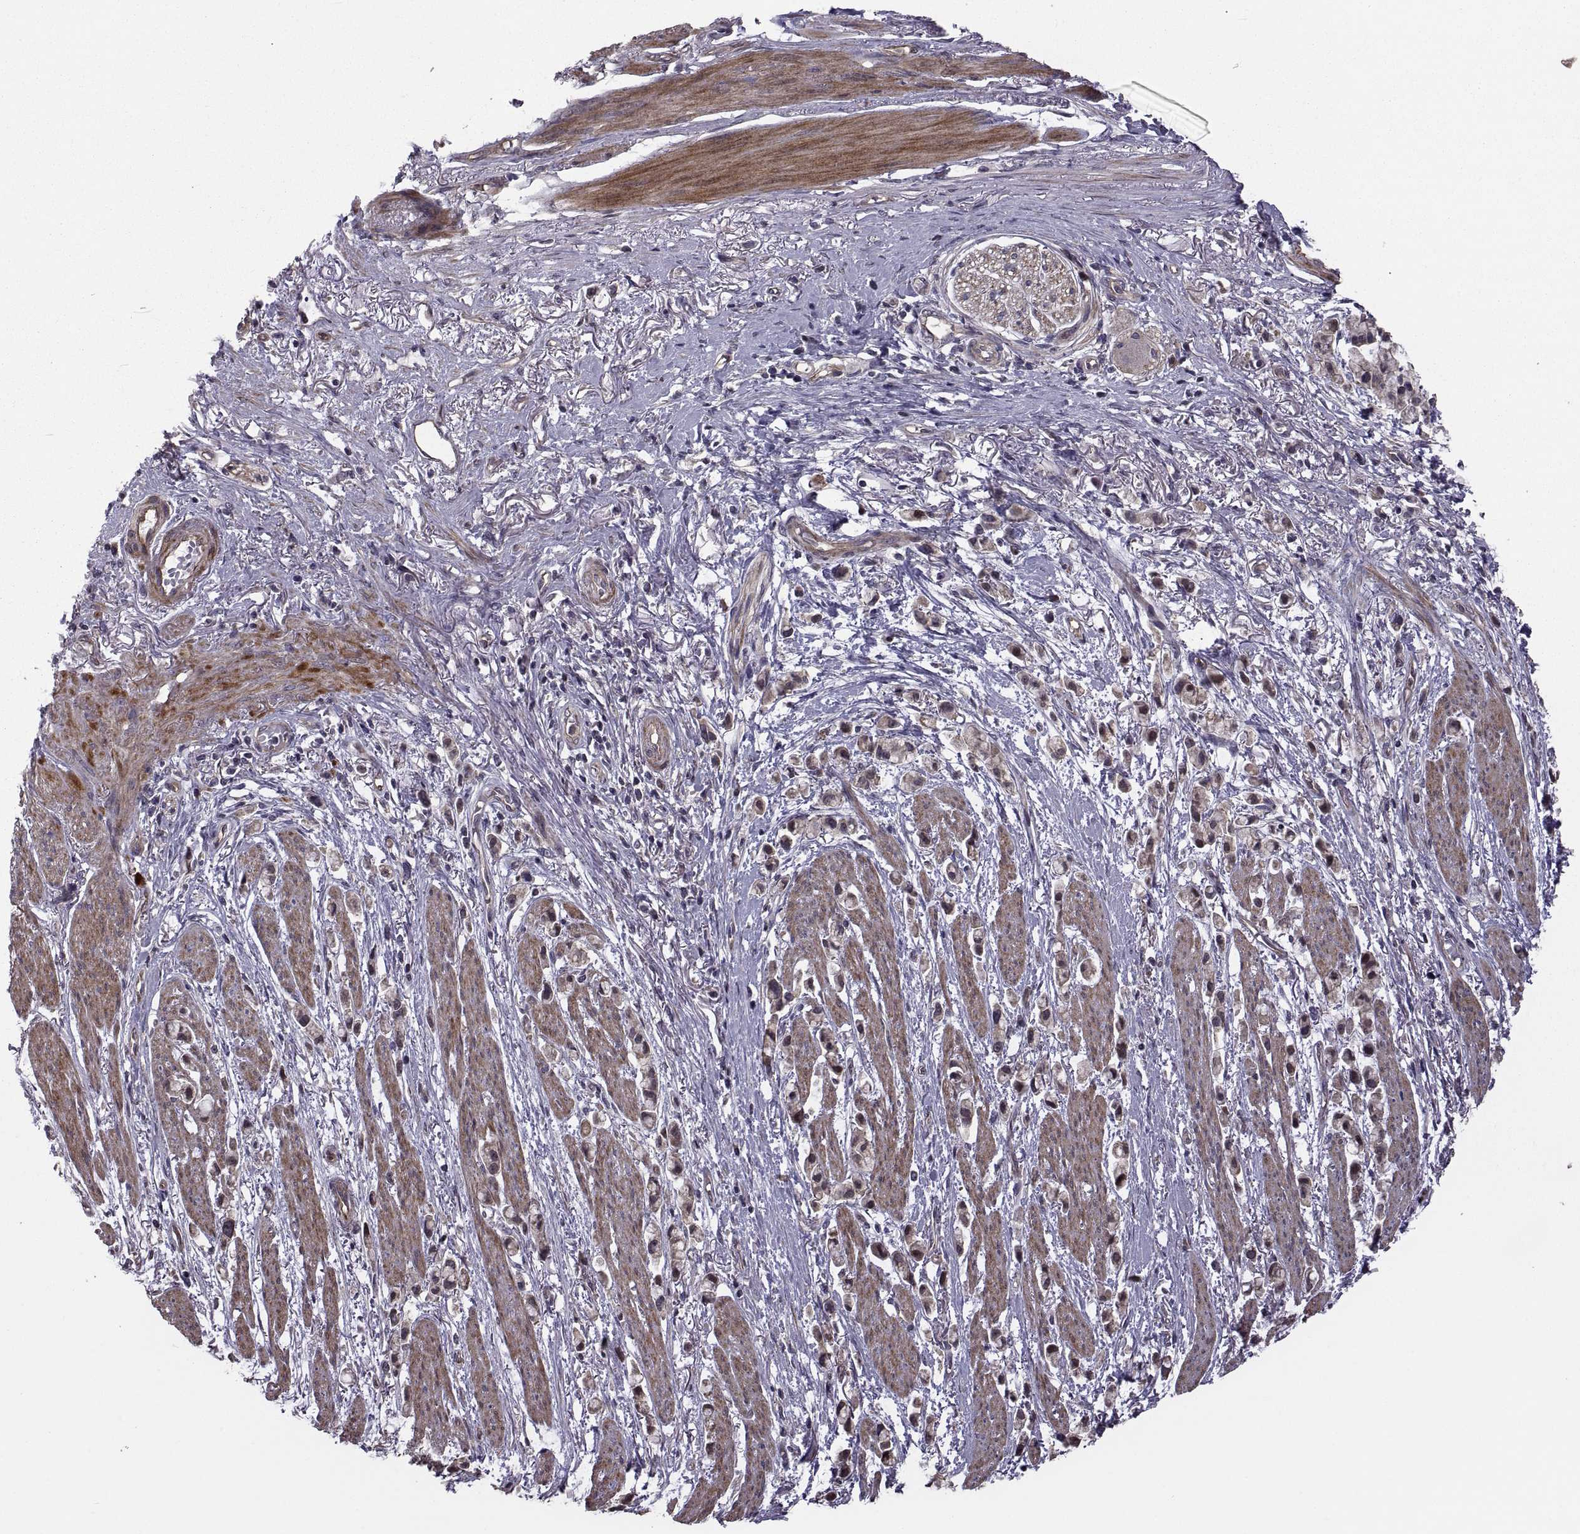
{"staining": {"intensity": "moderate", "quantity": "<25%", "location": "cytoplasmic/membranous,nuclear"}, "tissue": "stomach cancer", "cell_type": "Tumor cells", "image_type": "cancer", "snomed": [{"axis": "morphology", "description": "Adenocarcinoma, NOS"}, {"axis": "topography", "description": "Stomach"}], "caption": "High-power microscopy captured an immunohistochemistry (IHC) histopathology image of stomach cancer, revealing moderate cytoplasmic/membranous and nuclear positivity in approximately <25% of tumor cells. The staining was performed using DAB (3,3'-diaminobenzidine) to visualize the protein expression in brown, while the nuclei were stained in blue with hematoxylin (Magnification: 20x).", "gene": "PMM2", "patient": {"sex": "female", "age": 81}}